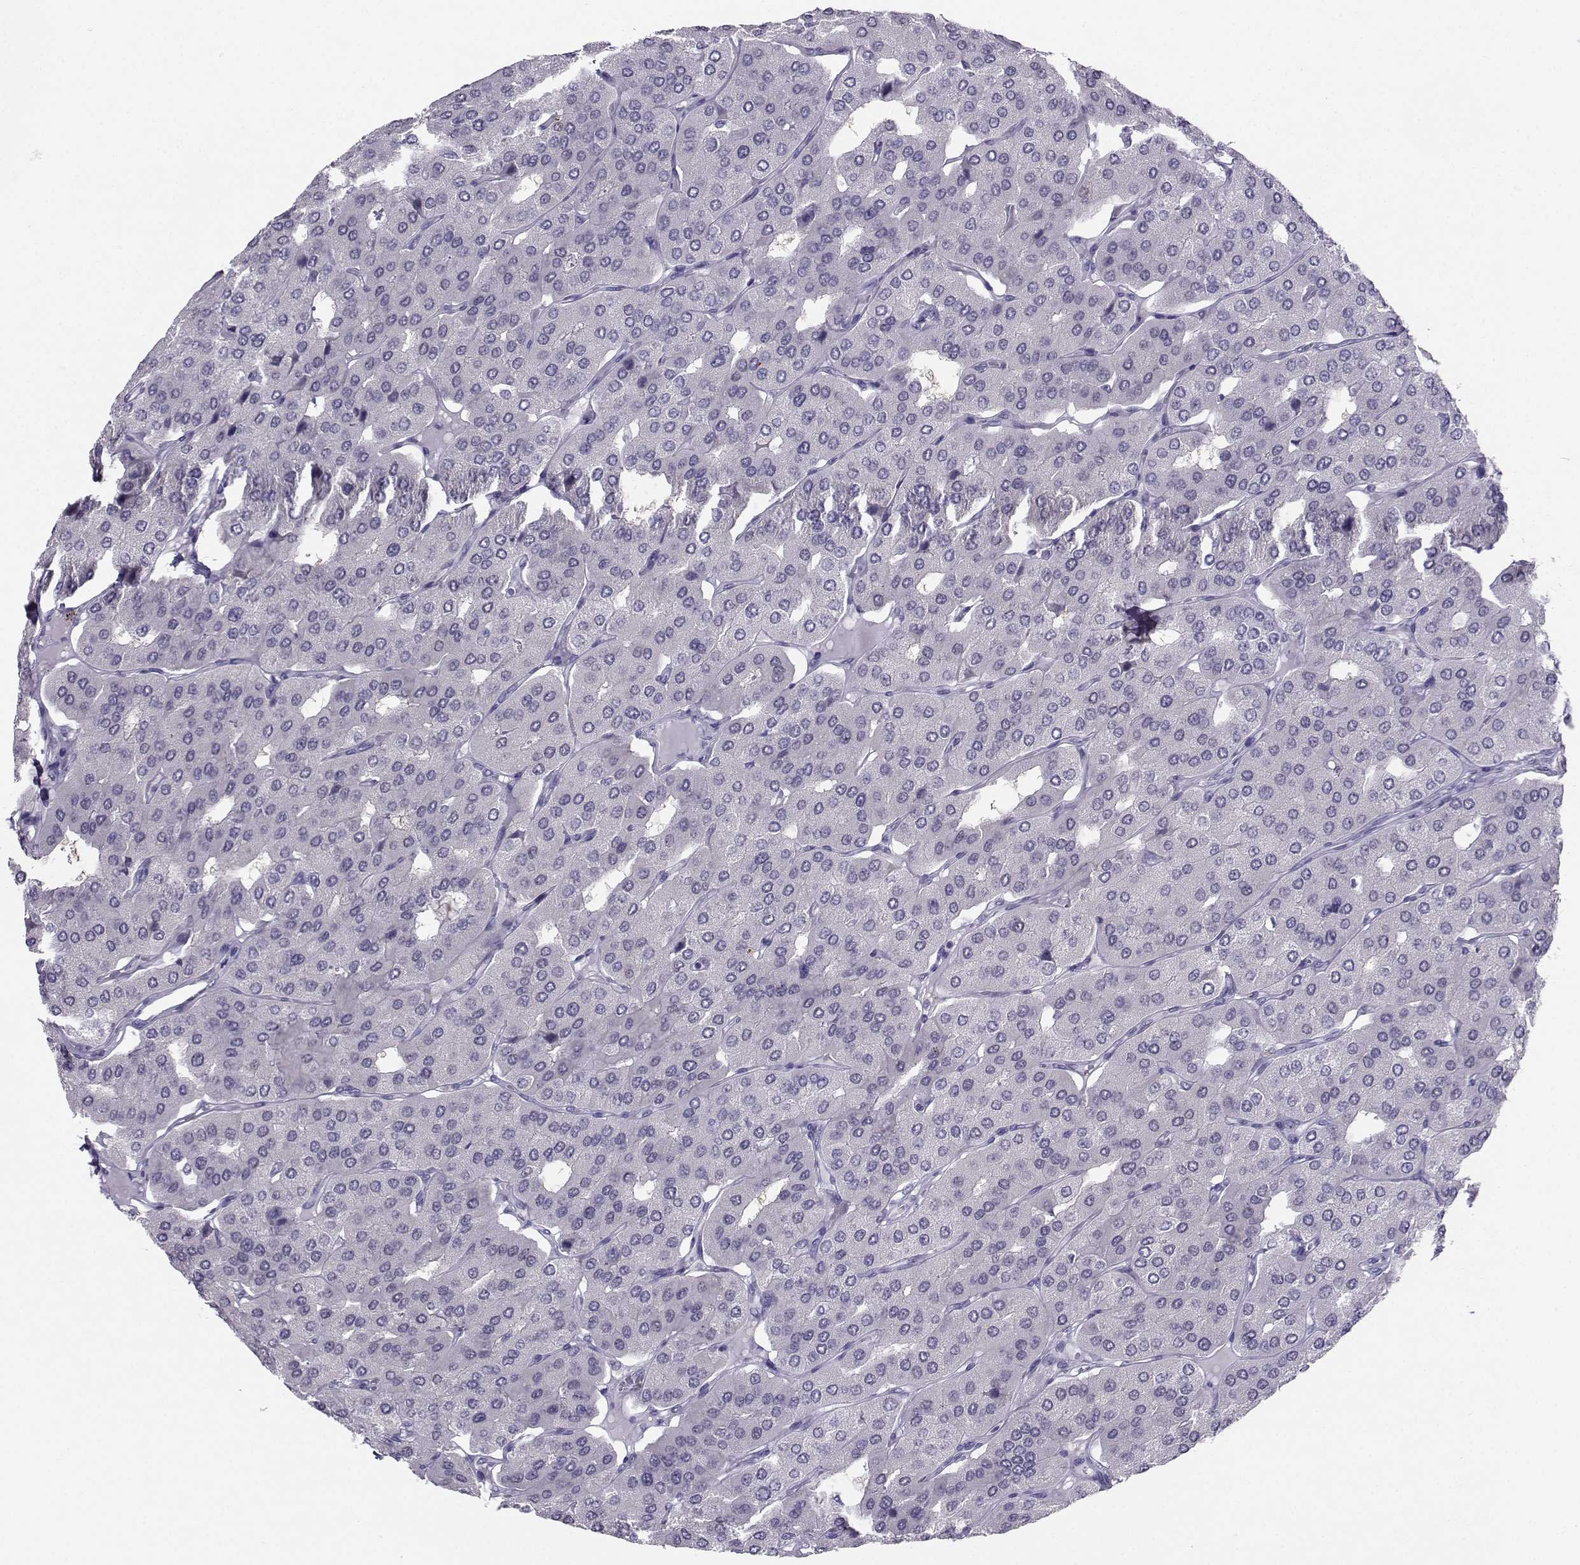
{"staining": {"intensity": "negative", "quantity": "none", "location": "none"}, "tissue": "parathyroid gland", "cell_type": "Glandular cells", "image_type": "normal", "snomed": [{"axis": "morphology", "description": "Normal tissue, NOS"}, {"axis": "morphology", "description": "Adenoma, NOS"}, {"axis": "topography", "description": "Parathyroid gland"}], "caption": "A micrograph of human parathyroid gland is negative for staining in glandular cells. (Stains: DAB IHC with hematoxylin counter stain, Microscopy: brightfield microscopy at high magnification).", "gene": "PGK1", "patient": {"sex": "female", "age": 86}}